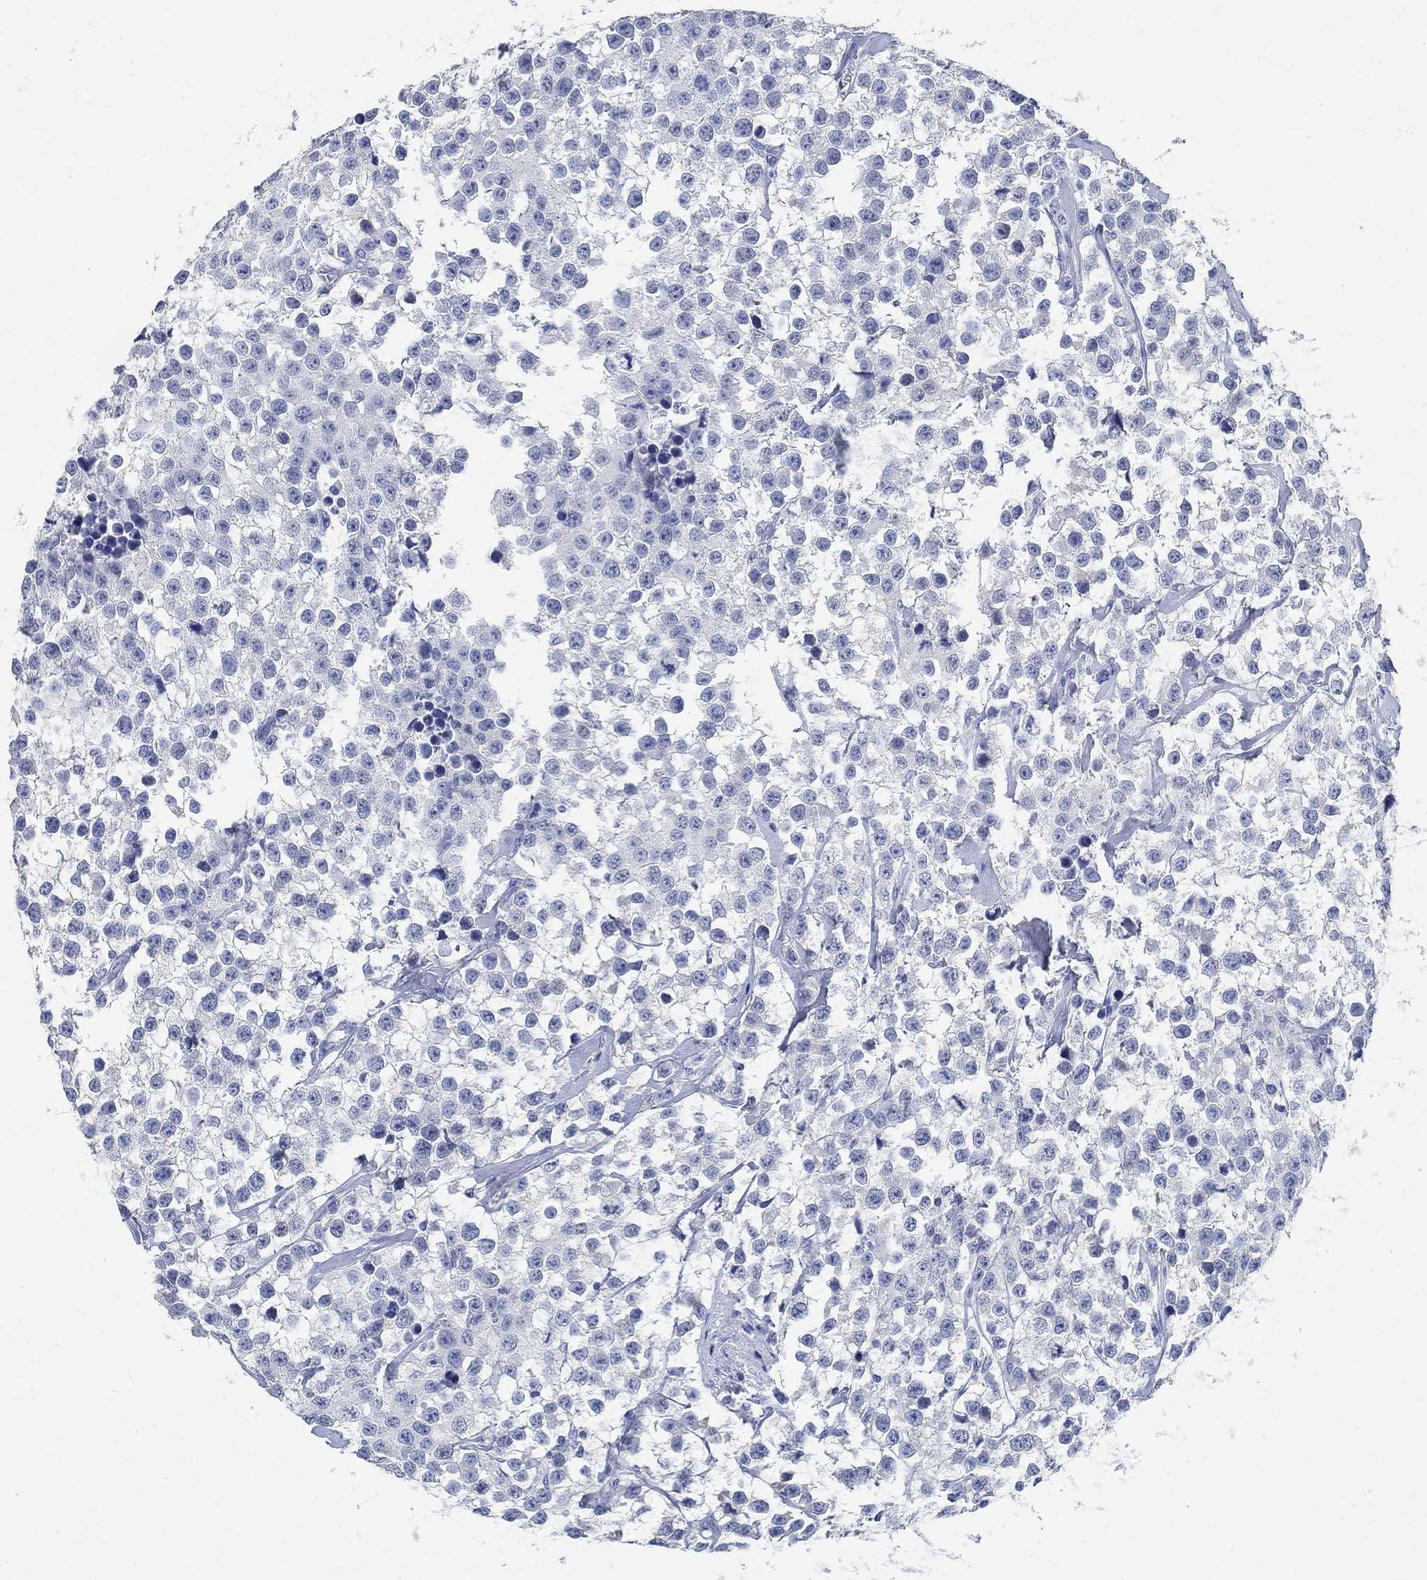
{"staining": {"intensity": "negative", "quantity": "none", "location": "none"}, "tissue": "testis cancer", "cell_type": "Tumor cells", "image_type": "cancer", "snomed": [{"axis": "morphology", "description": "Seminoma, NOS"}, {"axis": "topography", "description": "Testis"}], "caption": "A photomicrograph of human testis seminoma is negative for staining in tumor cells.", "gene": "PRX", "patient": {"sex": "male", "age": 59}}